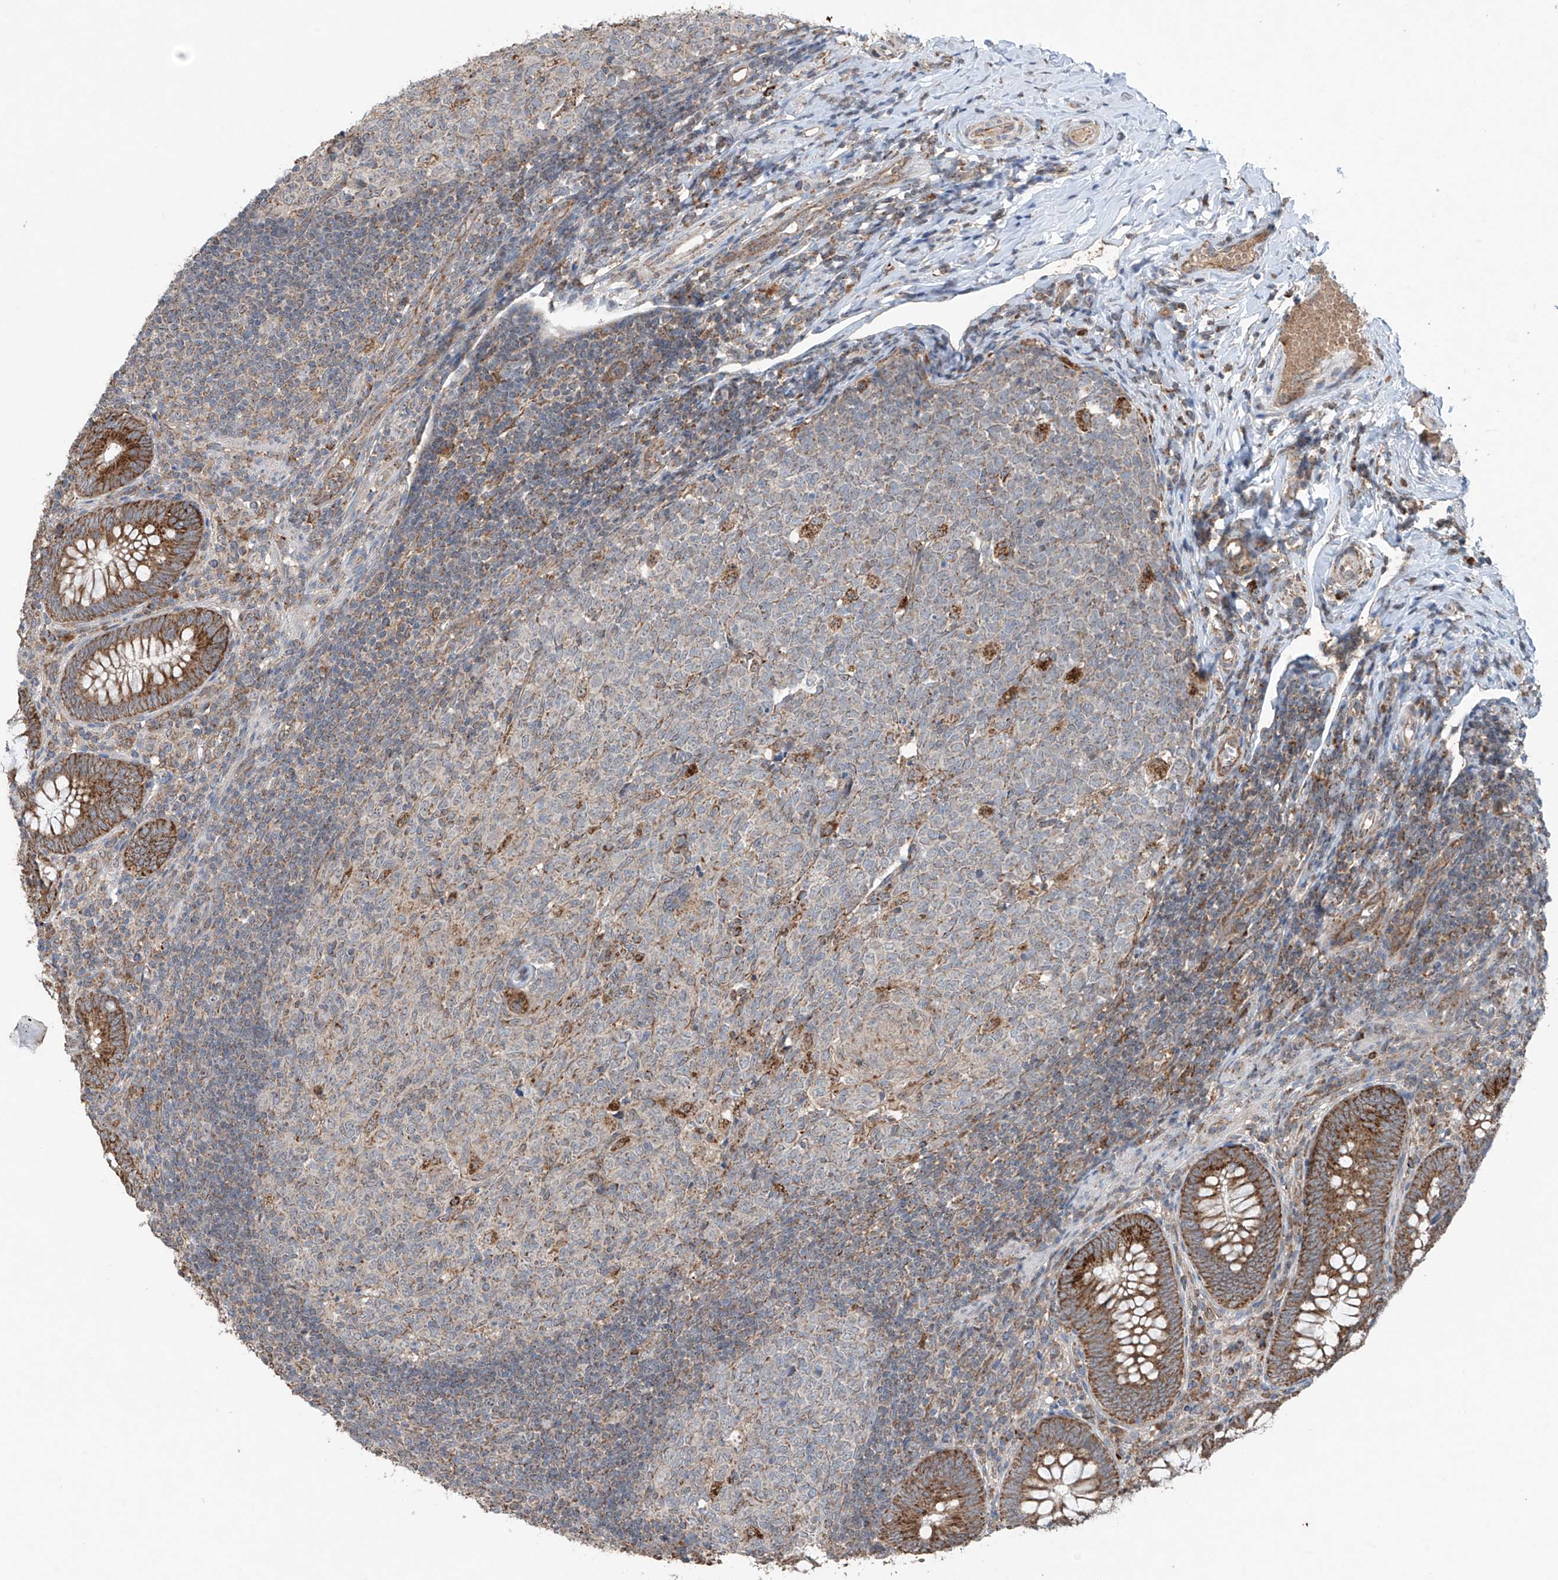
{"staining": {"intensity": "strong", "quantity": ">75%", "location": "cytoplasmic/membranous"}, "tissue": "appendix", "cell_type": "Glandular cells", "image_type": "normal", "snomed": [{"axis": "morphology", "description": "Normal tissue, NOS"}, {"axis": "topography", "description": "Appendix"}], "caption": "A micrograph showing strong cytoplasmic/membranous staining in approximately >75% of glandular cells in unremarkable appendix, as visualized by brown immunohistochemical staining.", "gene": "SAMD3", "patient": {"sex": "male", "age": 14}}